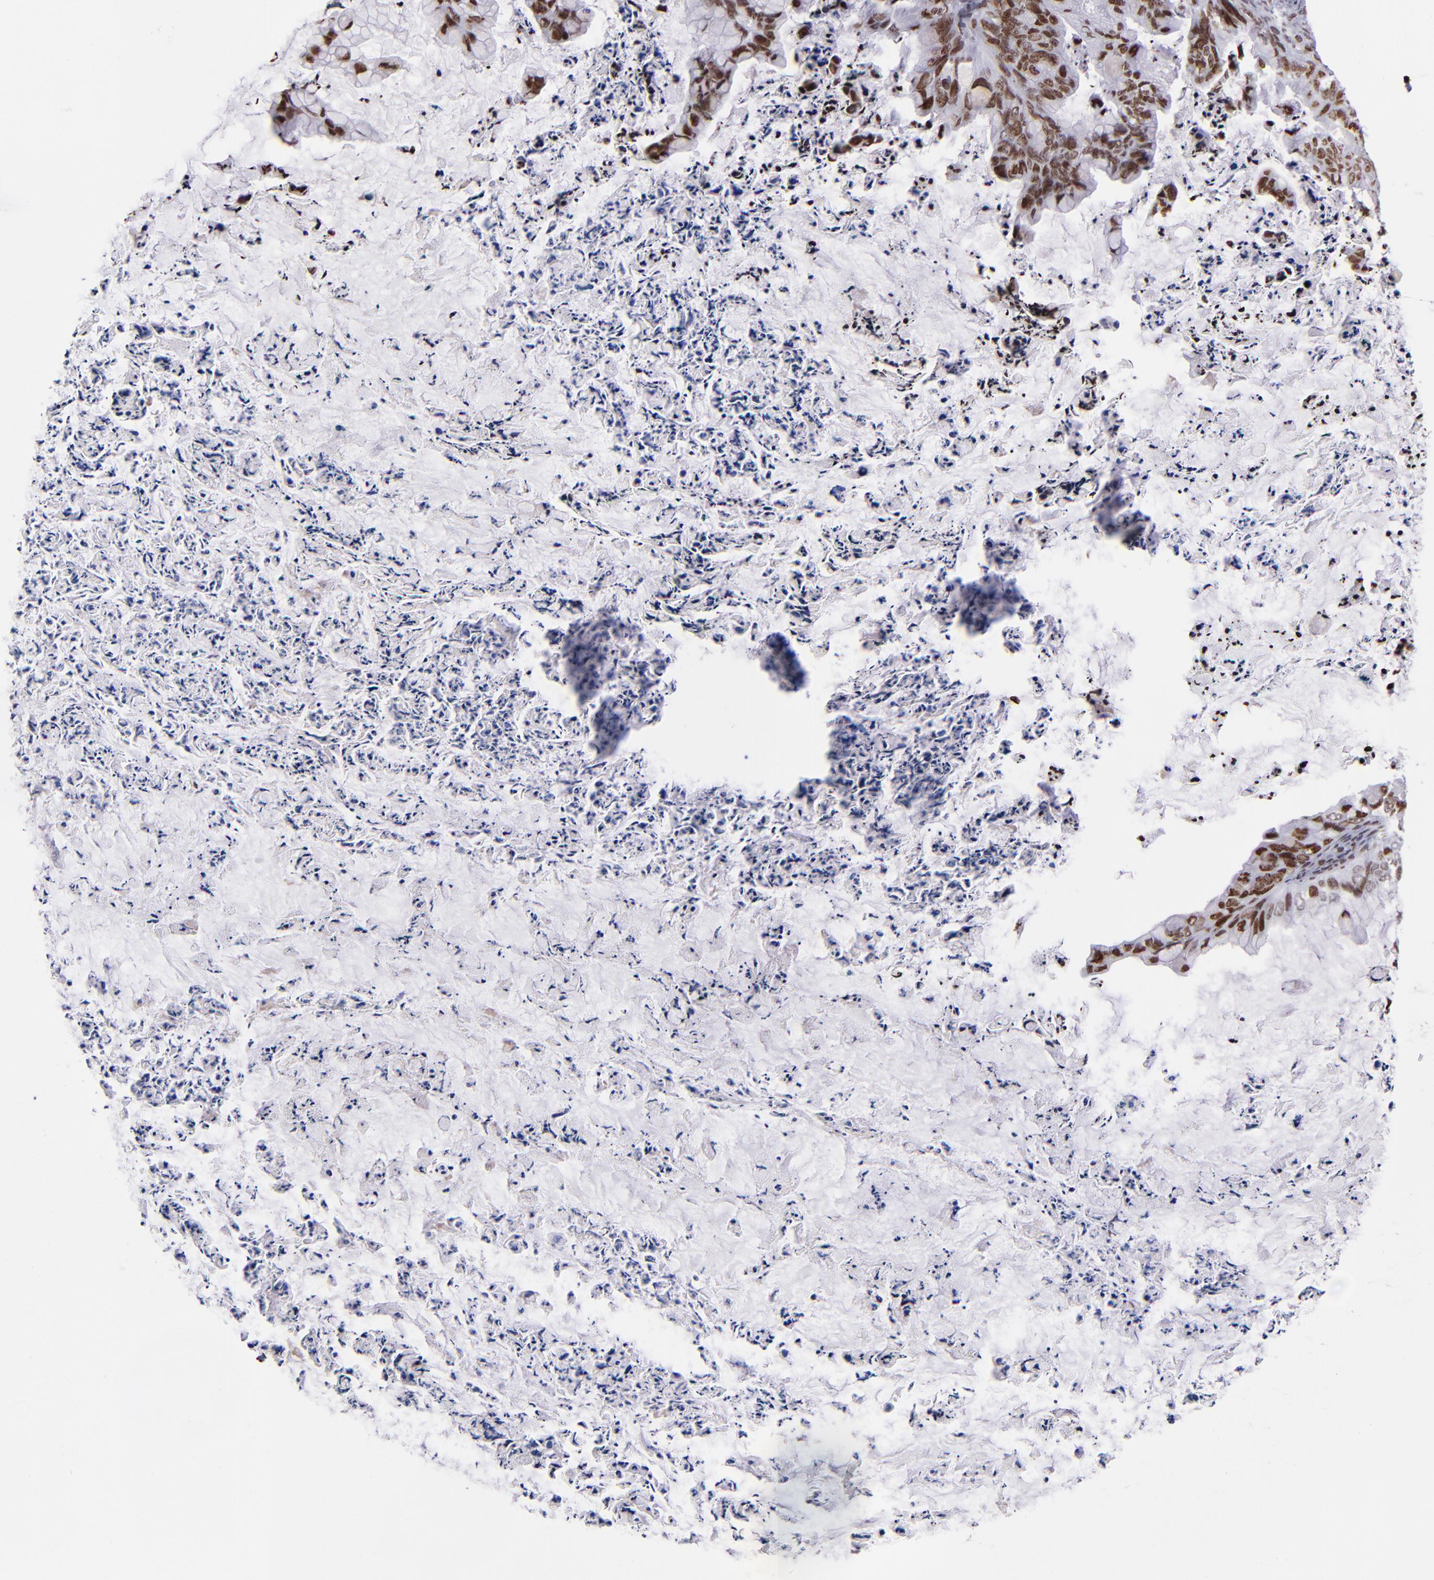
{"staining": {"intensity": "strong", "quantity": ">75%", "location": "nuclear"}, "tissue": "ovarian cancer", "cell_type": "Tumor cells", "image_type": "cancer", "snomed": [{"axis": "morphology", "description": "Cystadenocarcinoma, mucinous, NOS"}, {"axis": "topography", "description": "Ovary"}], "caption": "DAB immunohistochemical staining of ovarian cancer shows strong nuclear protein positivity in approximately >75% of tumor cells.", "gene": "CDKL5", "patient": {"sex": "female", "age": 36}}